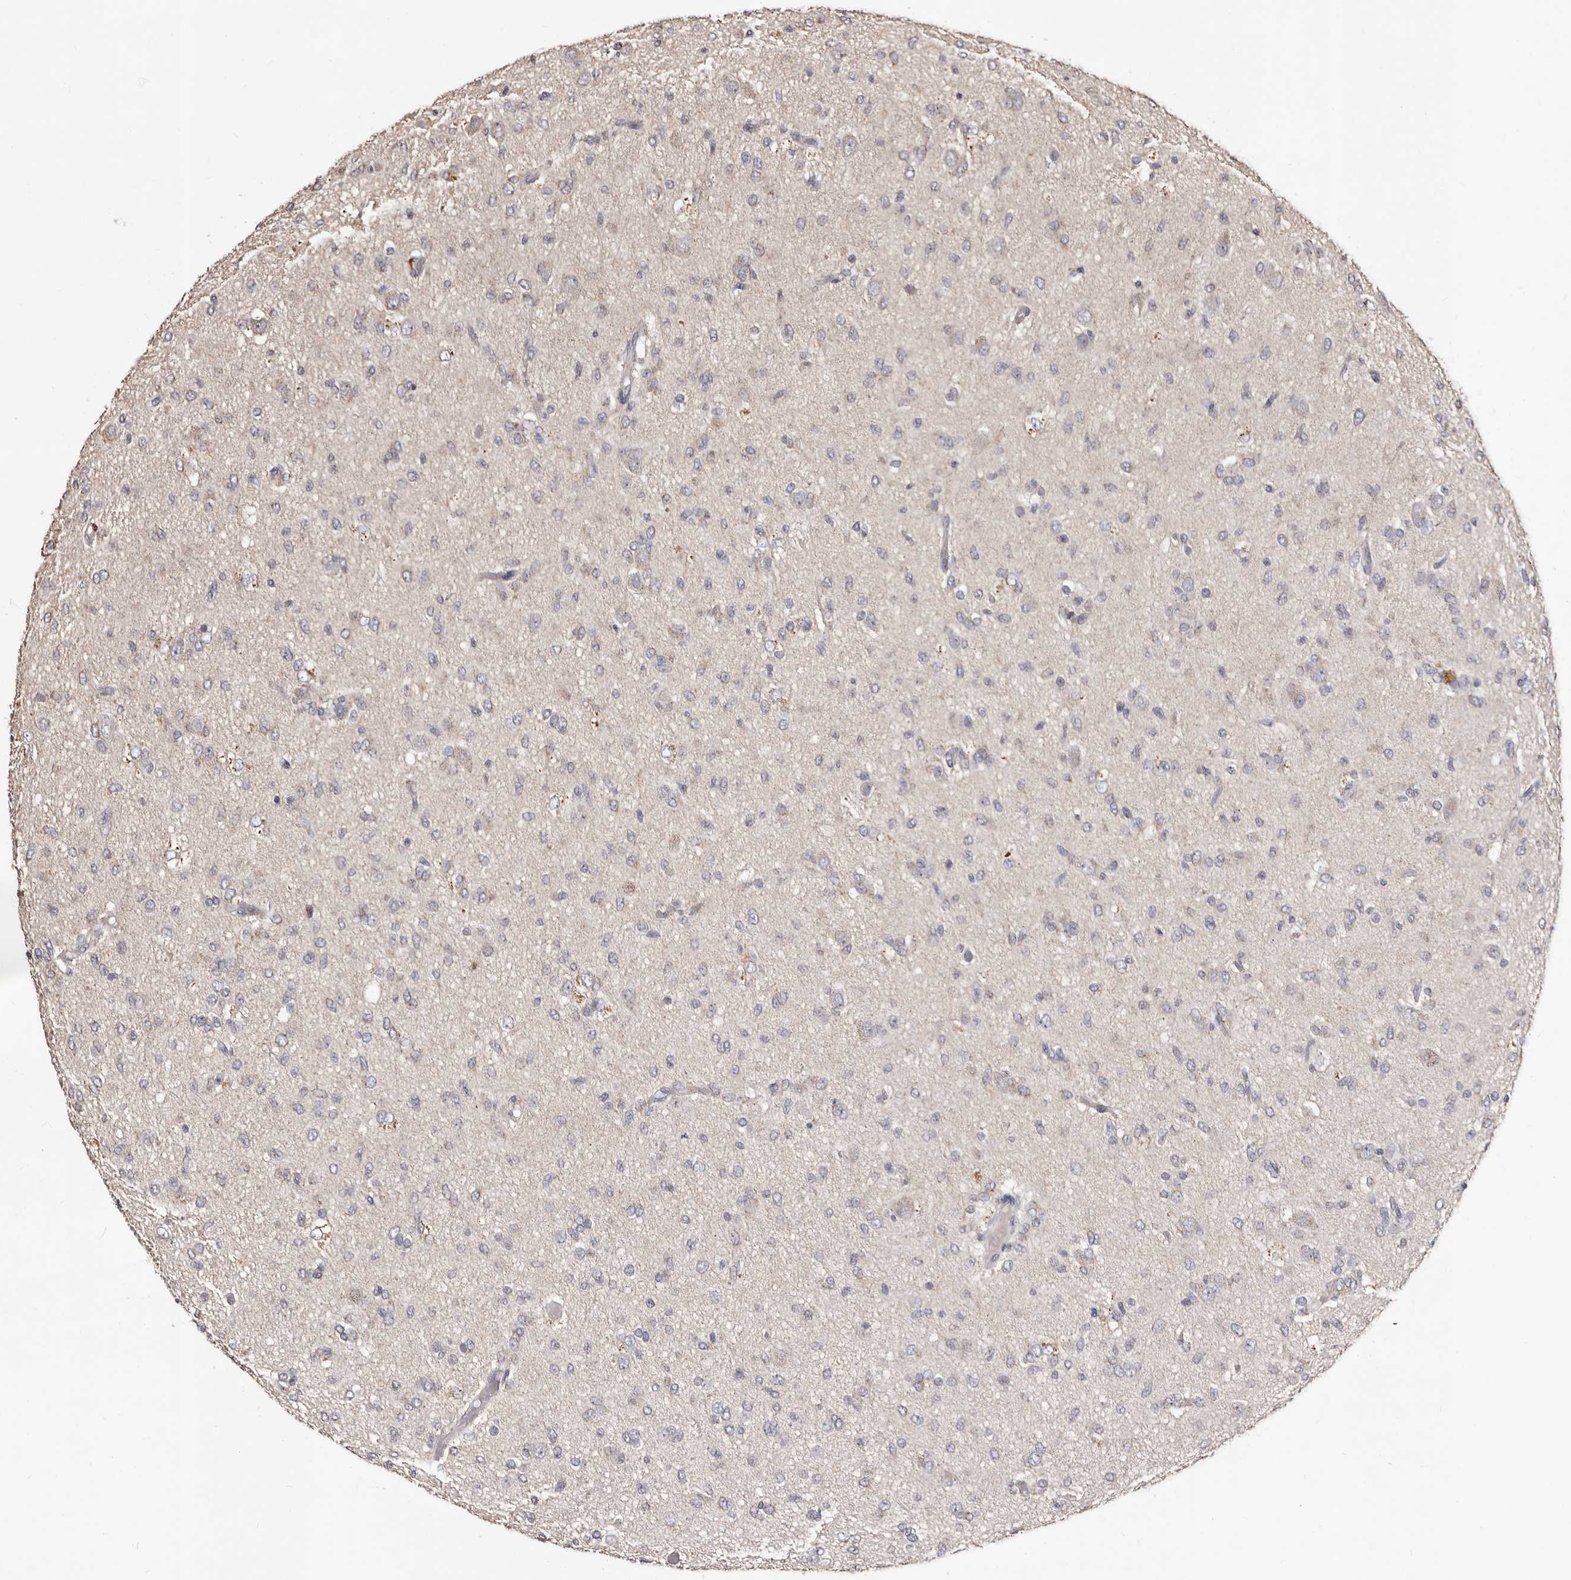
{"staining": {"intensity": "negative", "quantity": "none", "location": "none"}, "tissue": "glioma", "cell_type": "Tumor cells", "image_type": "cancer", "snomed": [{"axis": "morphology", "description": "Glioma, malignant, High grade"}, {"axis": "topography", "description": "Brain"}], "caption": "The micrograph exhibits no staining of tumor cells in glioma.", "gene": "PTAFR", "patient": {"sex": "female", "age": 59}}